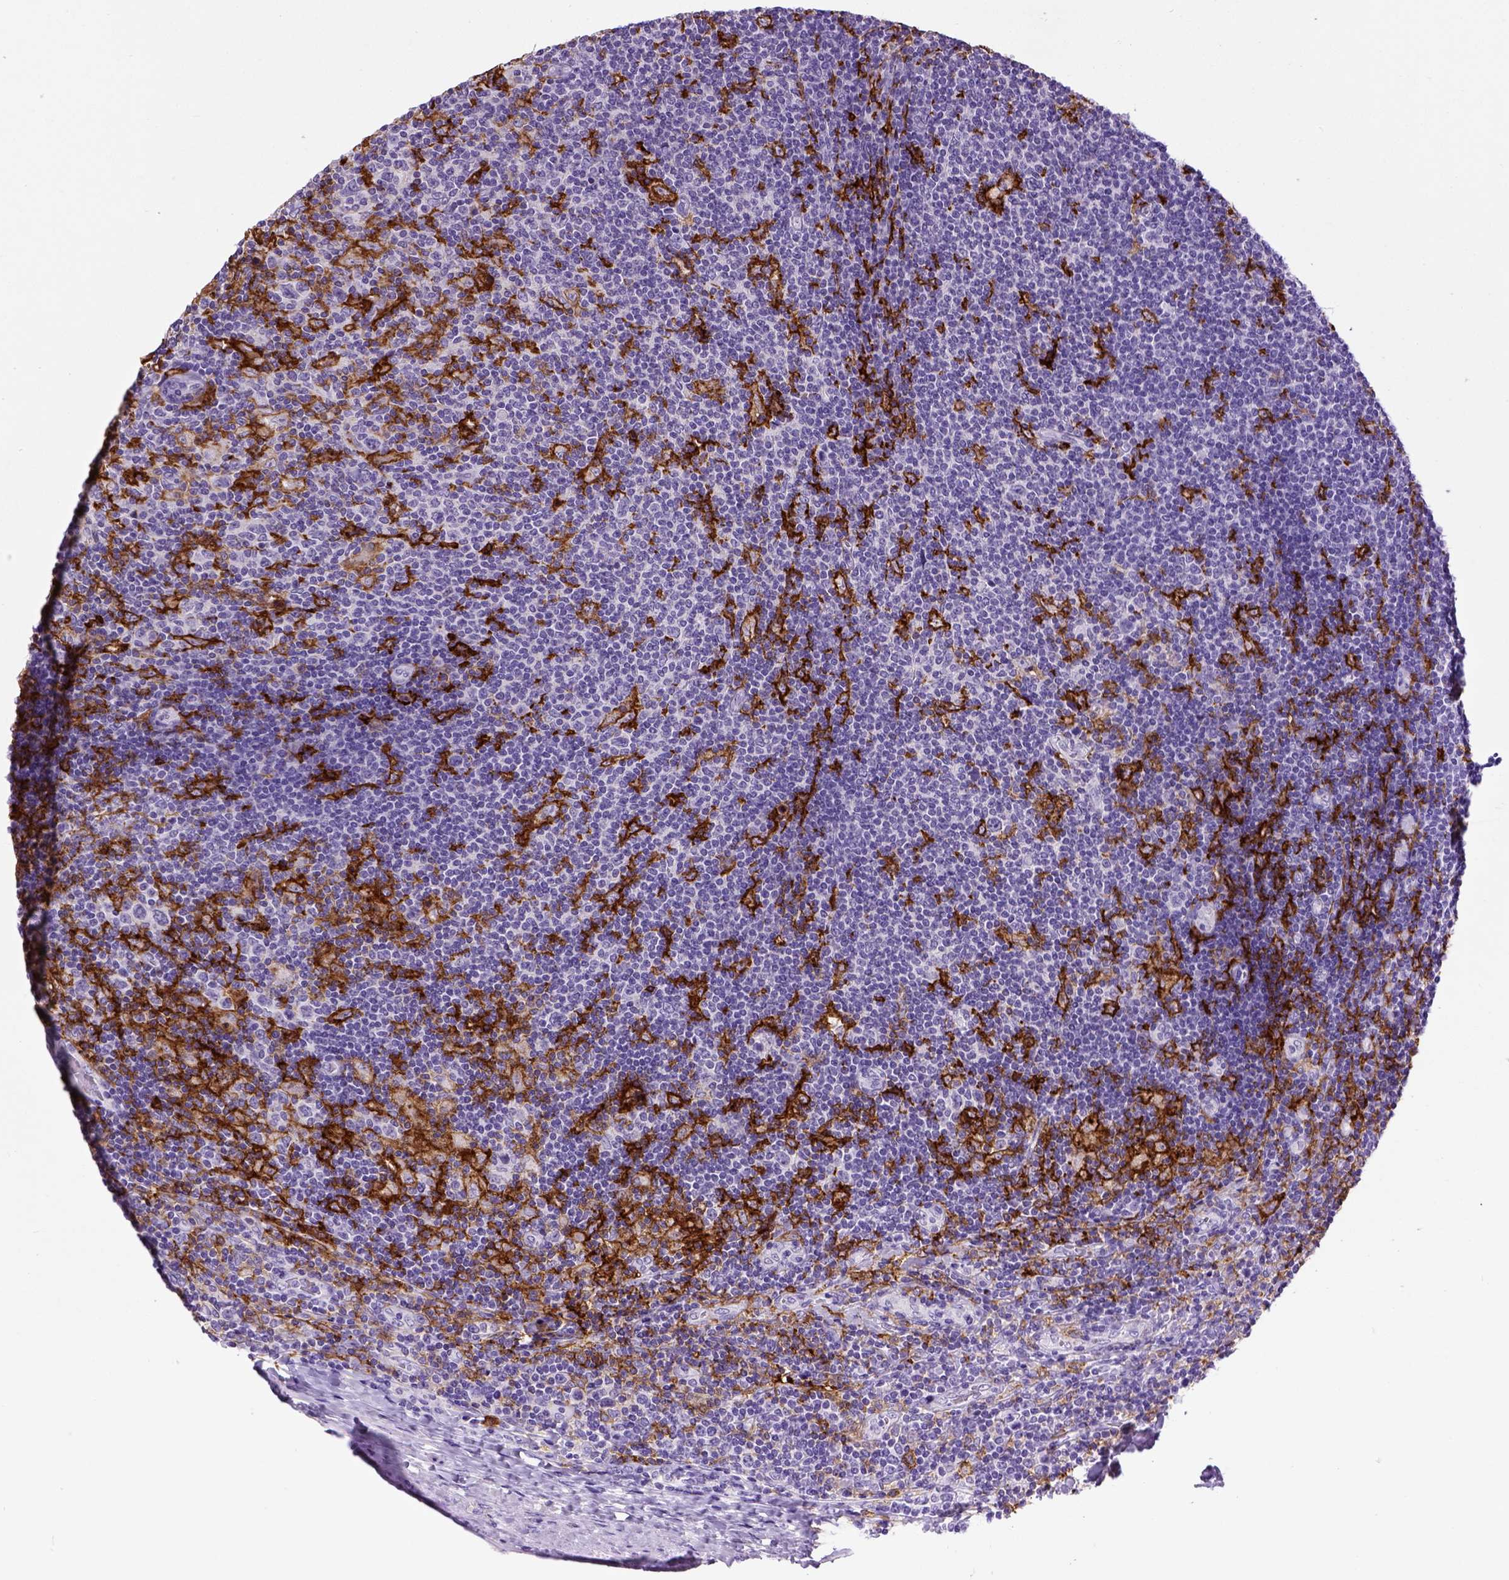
{"staining": {"intensity": "negative", "quantity": "none", "location": "none"}, "tissue": "lymphoma", "cell_type": "Tumor cells", "image_type": "cancer", "snomed": [{"axis": "morphology", "description": "Hodgkin's disease, NOS"}, {"axis": "topography", "description": "Lymph node"}], "caption": "This is an immunohistochemistry photomicrograph of Hodgkin's disease. There is no staining in tumor cells.", "gene": "ITGAX", "patient": {"sex": "male", "age": 40}}